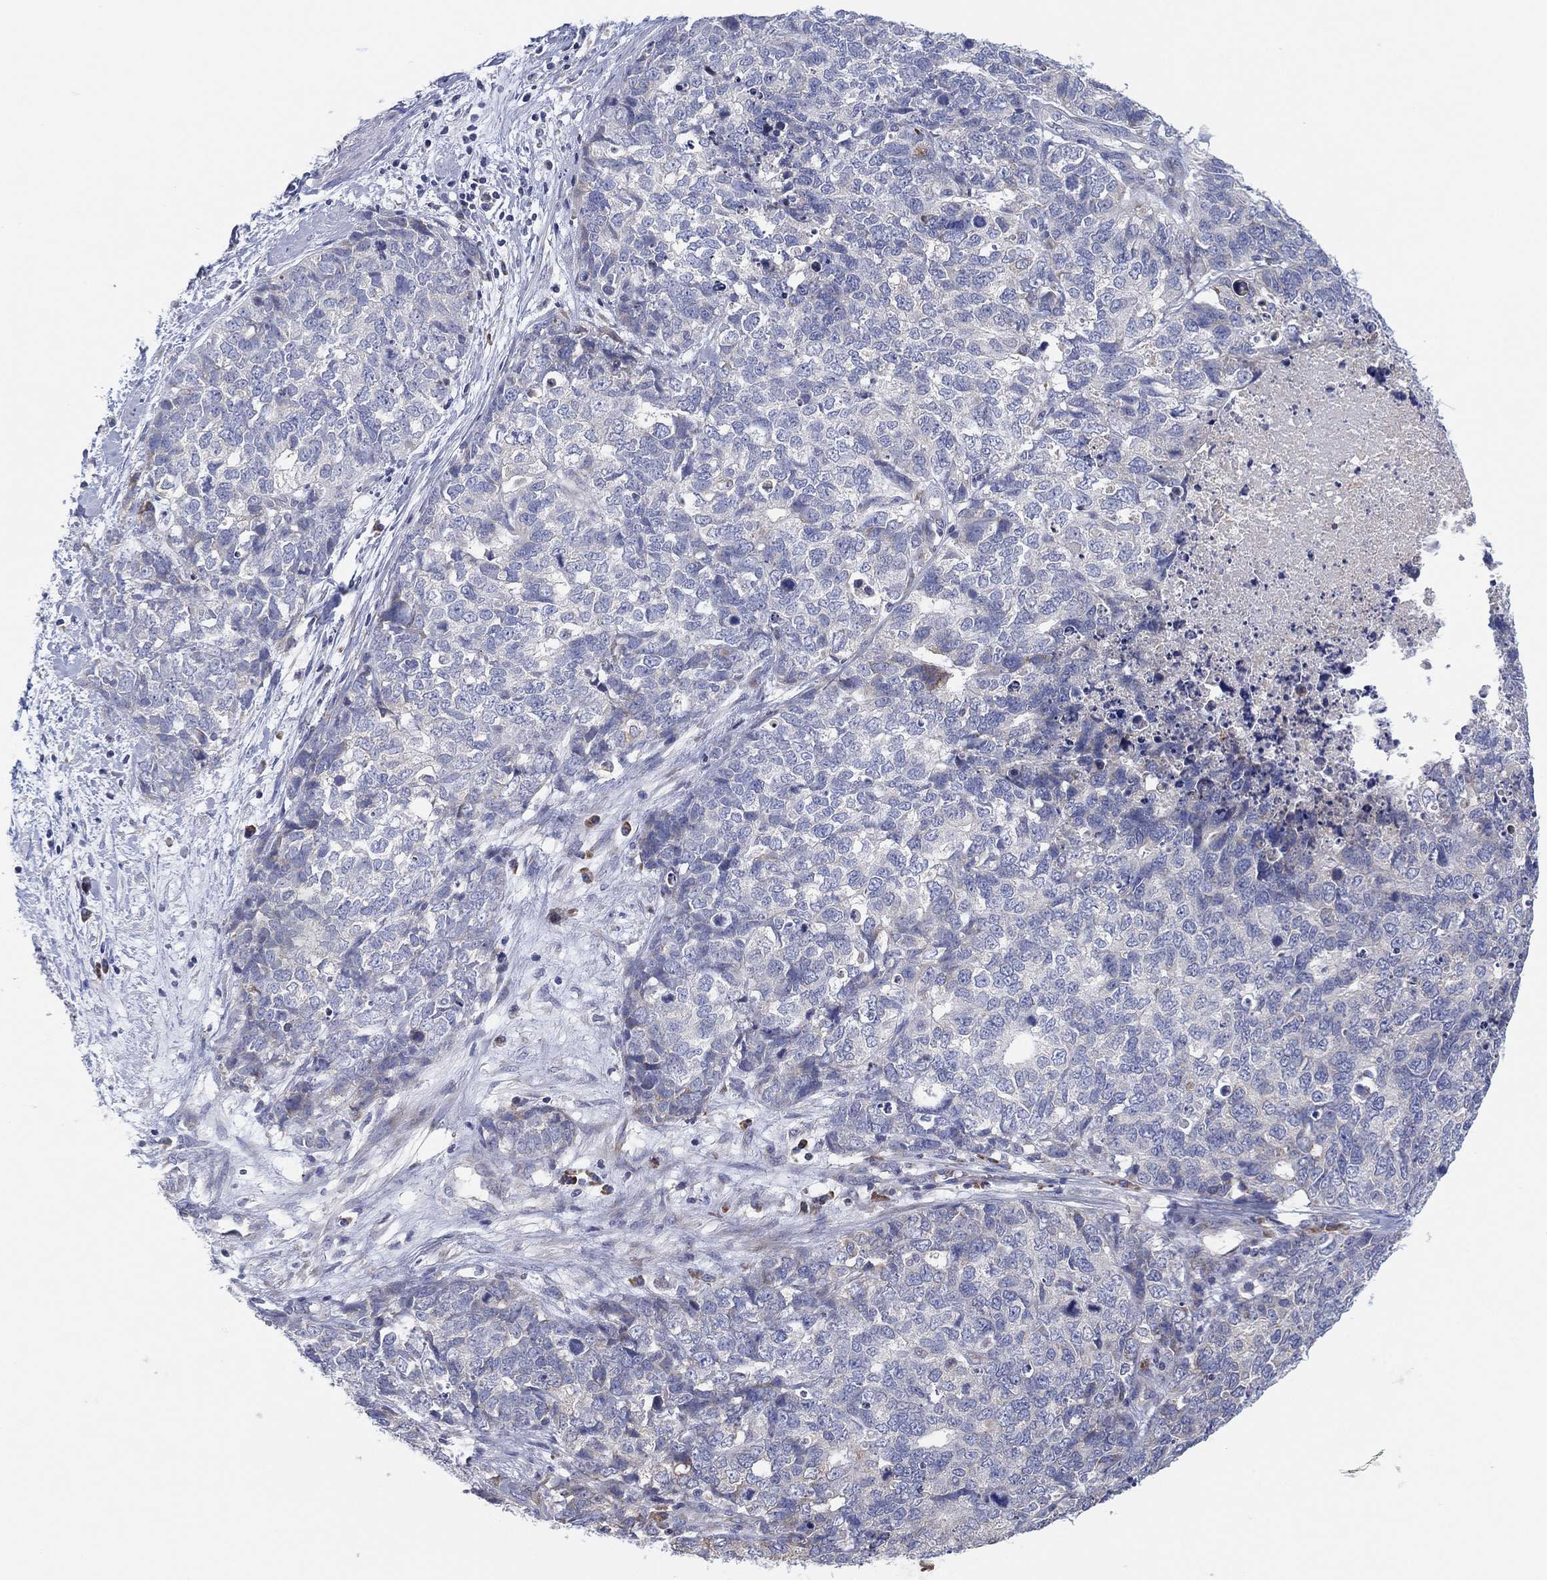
{"staining": {"intensity": "negative", "quantity": "none", "location": "none"}, "tissue": "cervical cancer", "cell_type": "Tumor cells", "image_type": "cancer", "snomed": [{"axis": "morphology", "description": "Squamous cell carcinoma, NOS"}, {"axis": "topography", "description": "Cervix"}], "caption": "Tumor cells are negative for brown protein staining in squamous cell carcinoma (cervical).", "gene": "TMEM40", "patient": {"sex": "female", "age": 63}}